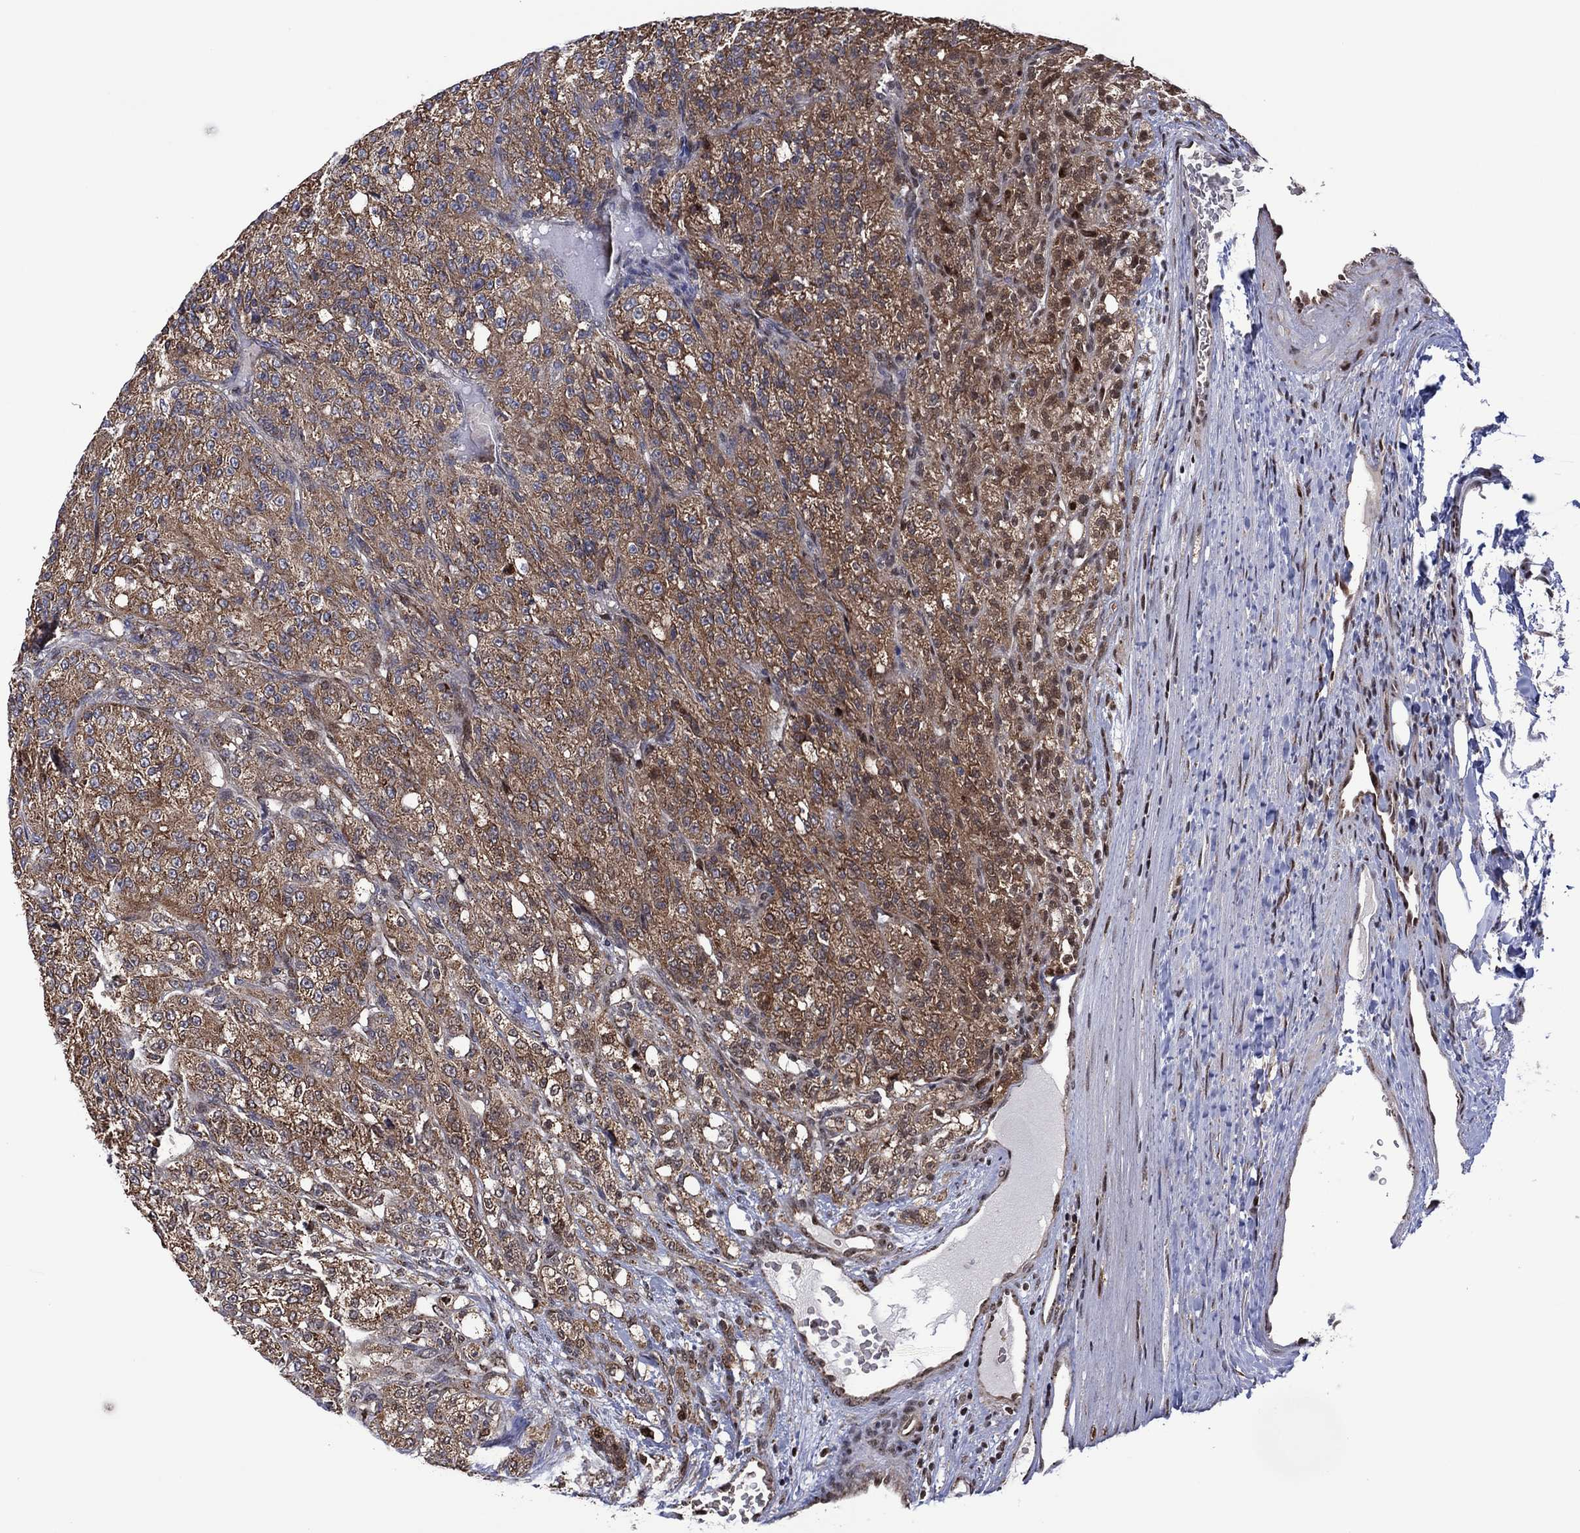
{"staining": {"intensity": "moderate", "quantity": ">75%", "location": "cytoplasmic/membranous"}, "tissue": "renal cancer", "cell_type": "Tumor cells", "image_type": "cancer", "snomed": [{"axis": "morphology", "description": "Adenocarcinoma, NOS"}, {"axis": "topography", "description": "Kidney"}], "caption": "Protein staining by immunohistochemistry demonstrates moderate cytoplasmic/membranous positivity in approximately >75% of tumor cells in renal adenocarcinoma. (brown staining indicates protein expression, while blue staining denotes nuclei).", "gene": "PIDD1", "patient": {"sex": "female", "age": 63}}